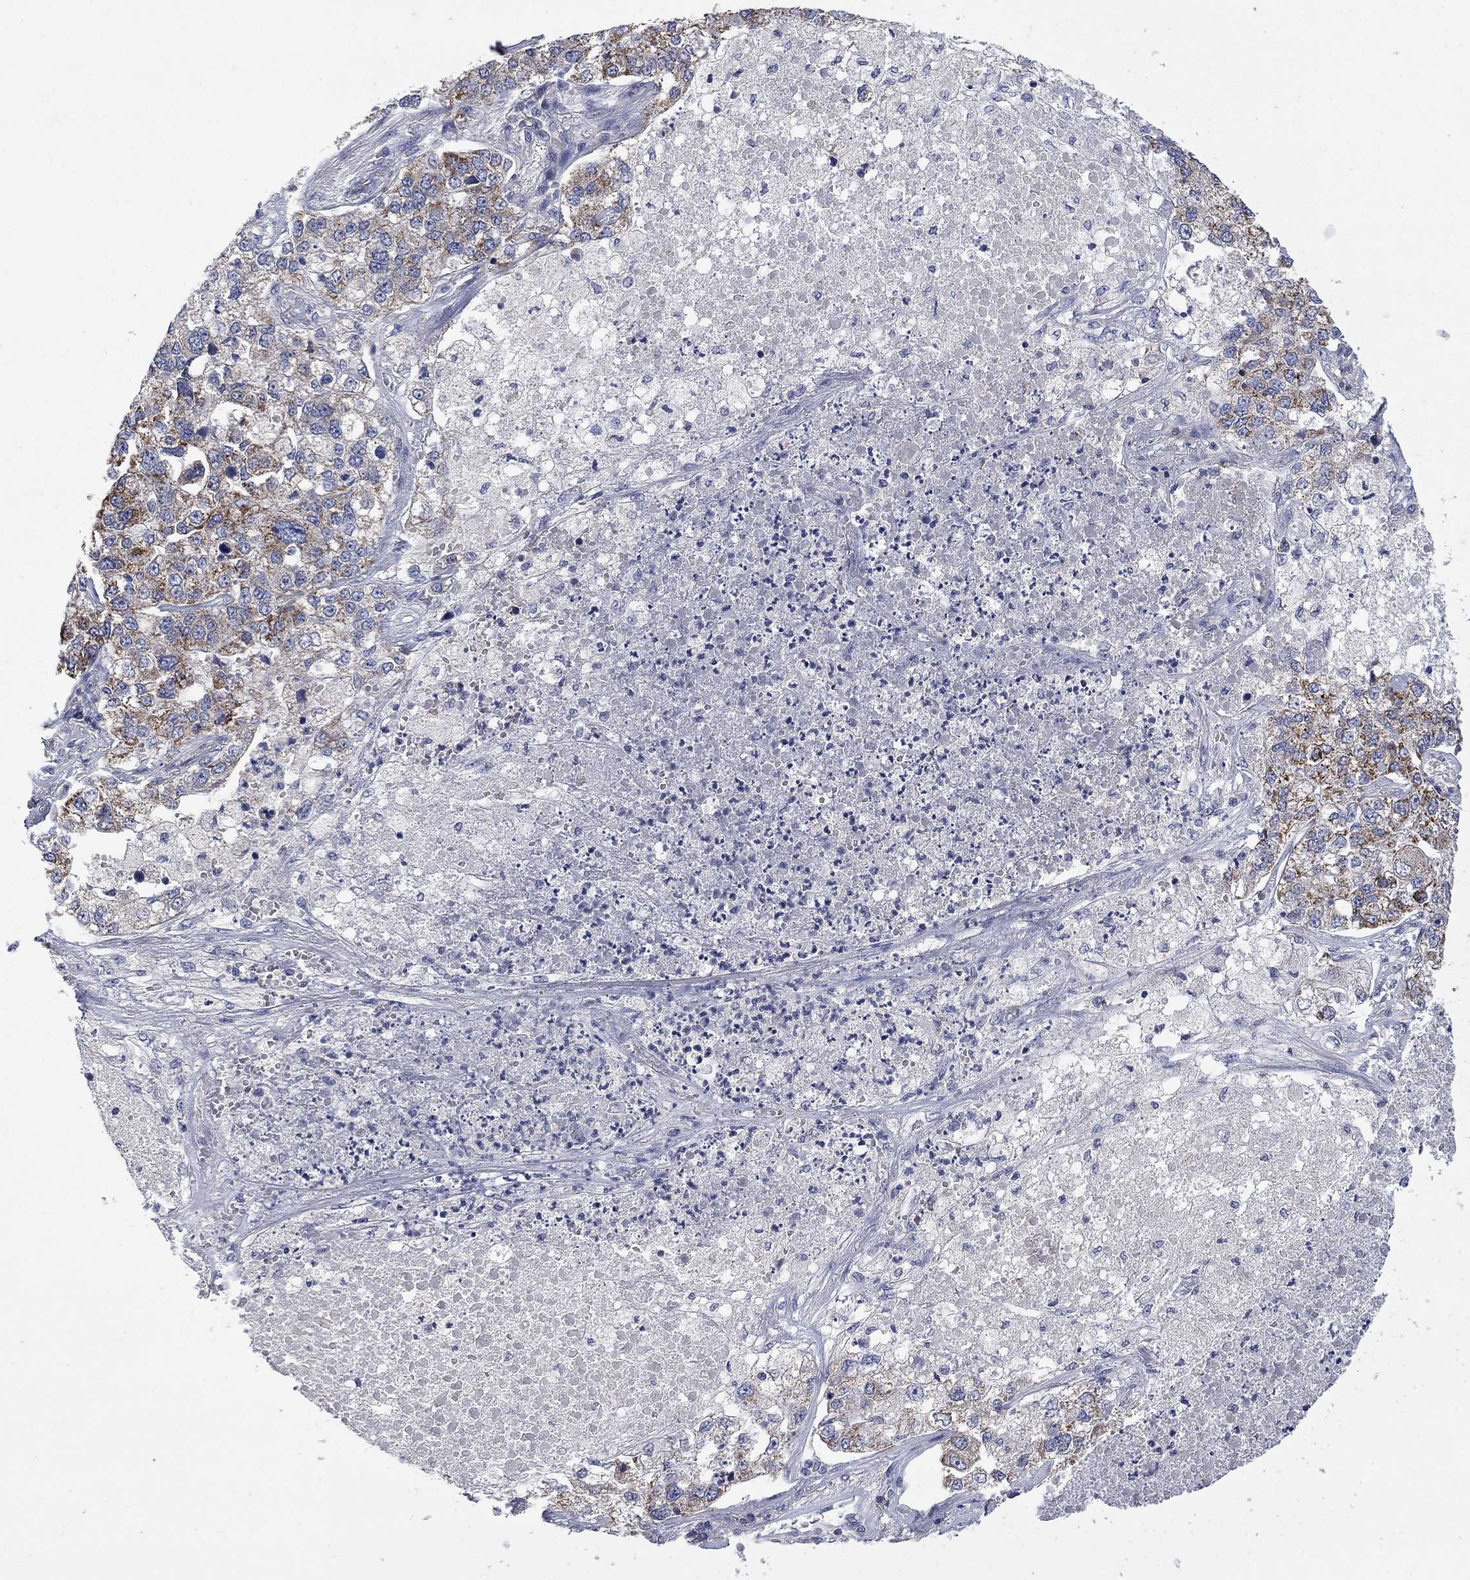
{"staining": {"intensity": "strong", "quantity": "25%-75%", "location": "cytoplasmic/membranous"}, "tissue": "lung cancer", "cell_type": "Tumor cells", "image_type": "cancer", "snomed": [{"axis": "morphology", "description": "Adenocarcinoma, NOS"}, {"axis": "topography", "description": "Lung"}], "caption": "Human adenocarcinoma (lung) stained with a protein marker displays strong staining in tumor cells.", "gene": "HSPA12A", "patient": {"sex": "male", "age": 49}}